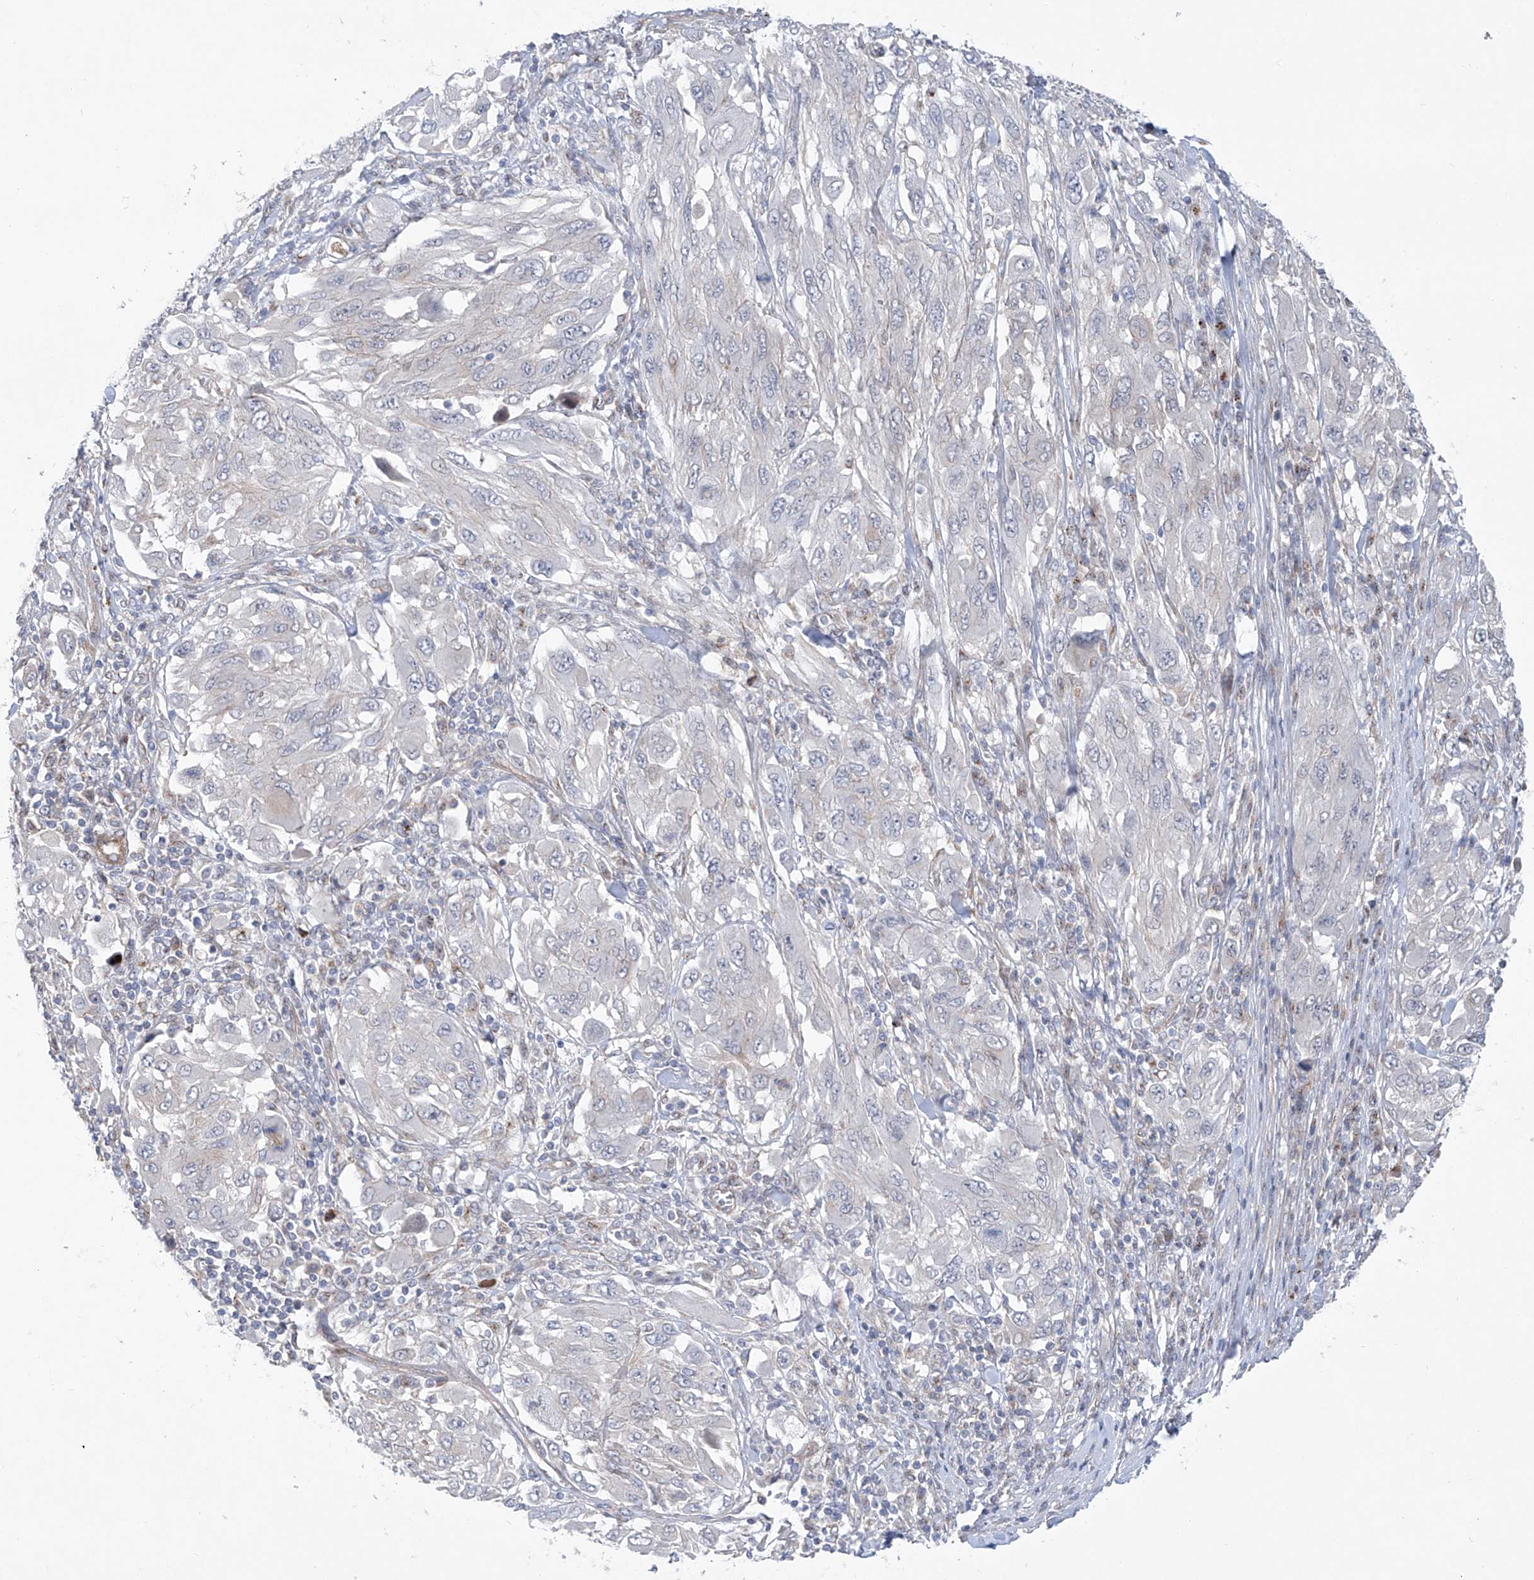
{"staining": {"intensity": "negative", "quantity": "none", "location": "none"}, "tissue": "melanoma", "cell_type": "Tumor cells", "image_type": "cancer", "snomed": [{"axis": "morphology", "description": "Malignant melanoma, NOS"}, {"axis": "topography", "description": "Skin"}], "caption": "IHC of malignant melanoma displays no staining in tumor cells.", "gene": "KLC4", "patient": {"sex": "female", "age": 91}}